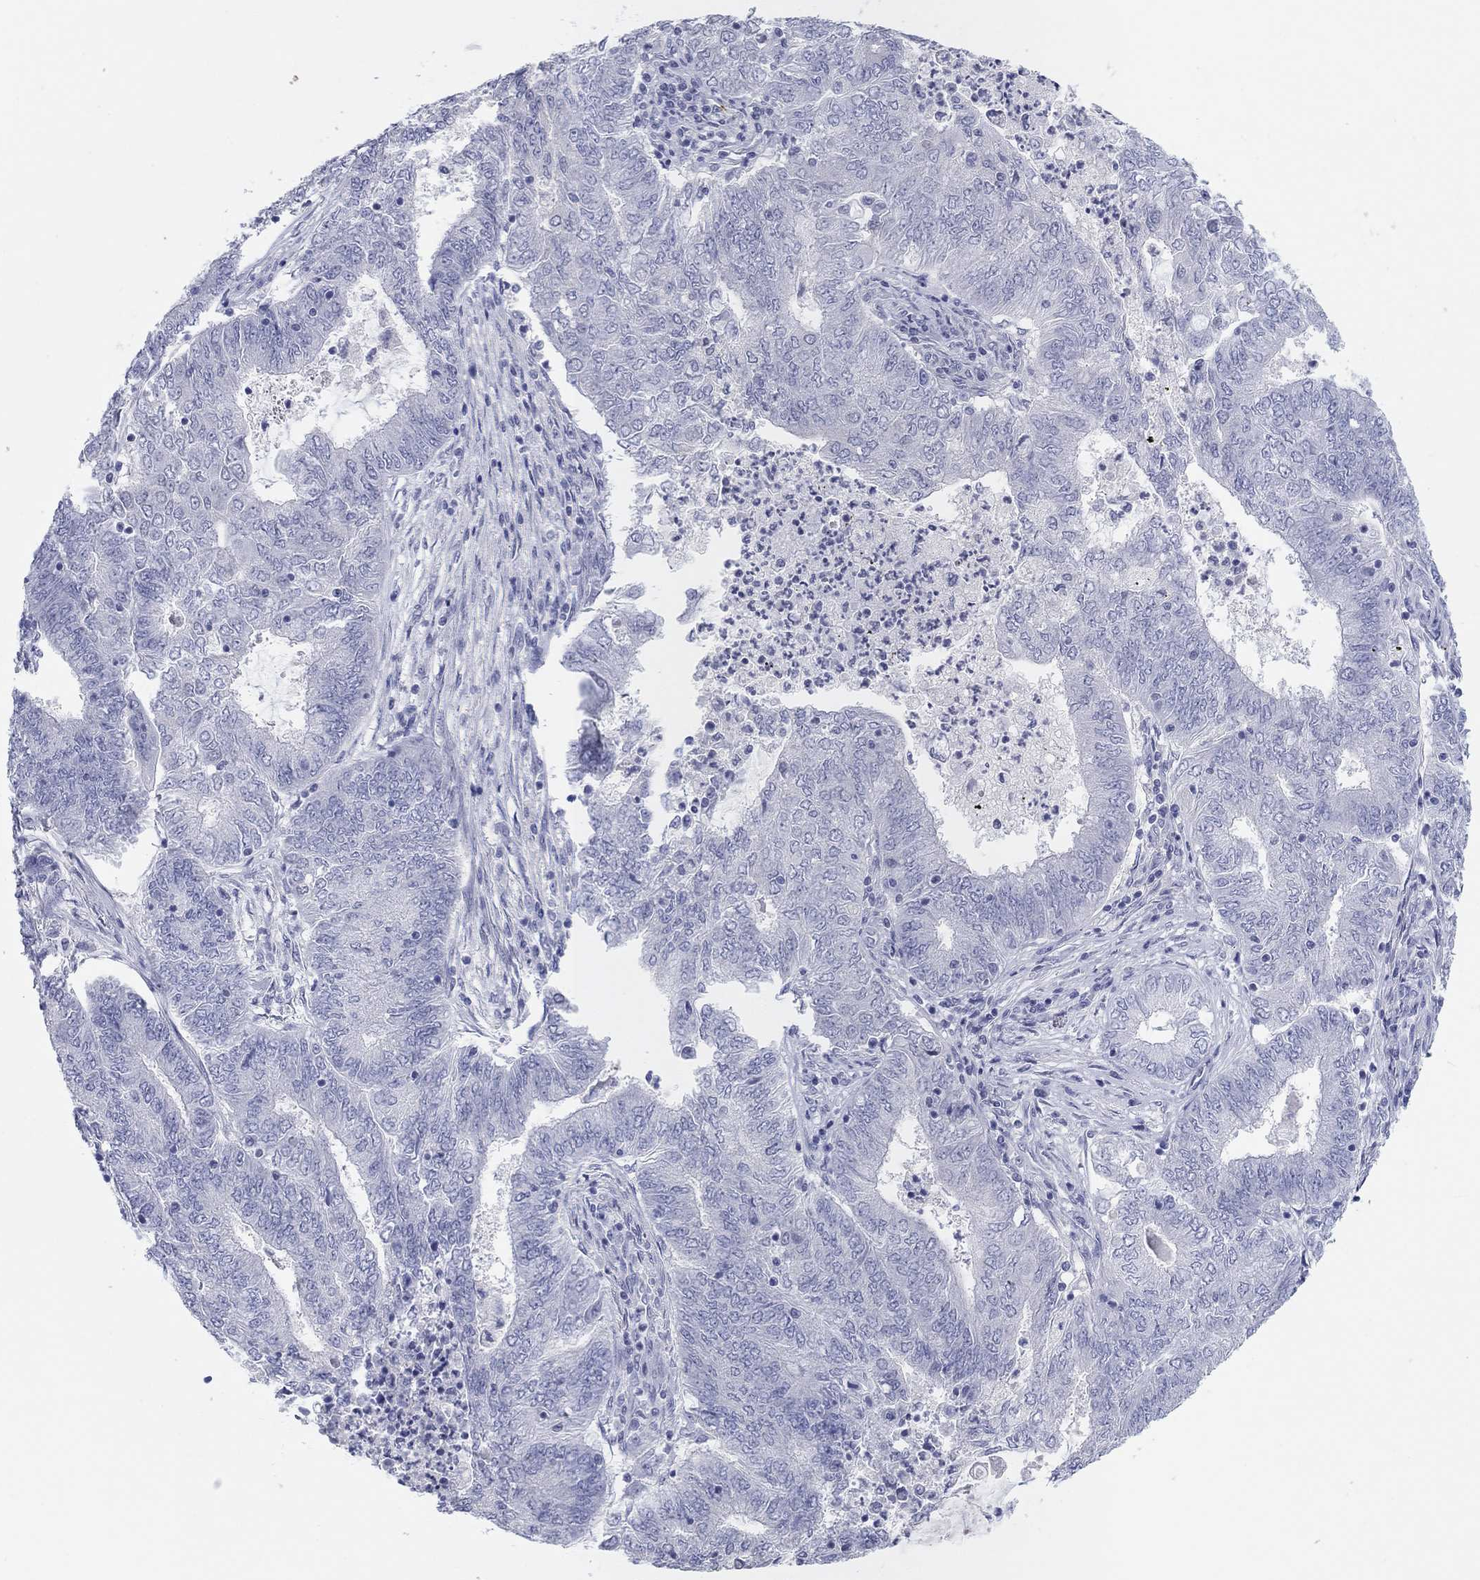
{"staining": {"intensity": "negative", "quantity": "none", "location": "none"}, "tissue": "endometrial cancer", "cell_type": "Tumor cells", "image_type": "cancer", "snomed": [{"axis": "morphology", "description": "Adenocarcinoma, NOS"}, {"axis": "topography", "description": "Endometrium"}], "caption": "Photomicrograph shows no significant protein expression in tumor cells of adenocarcinoma (endometrial).", "gene": "CPNE6", "patient": {"sex": "female", "age": 62}}